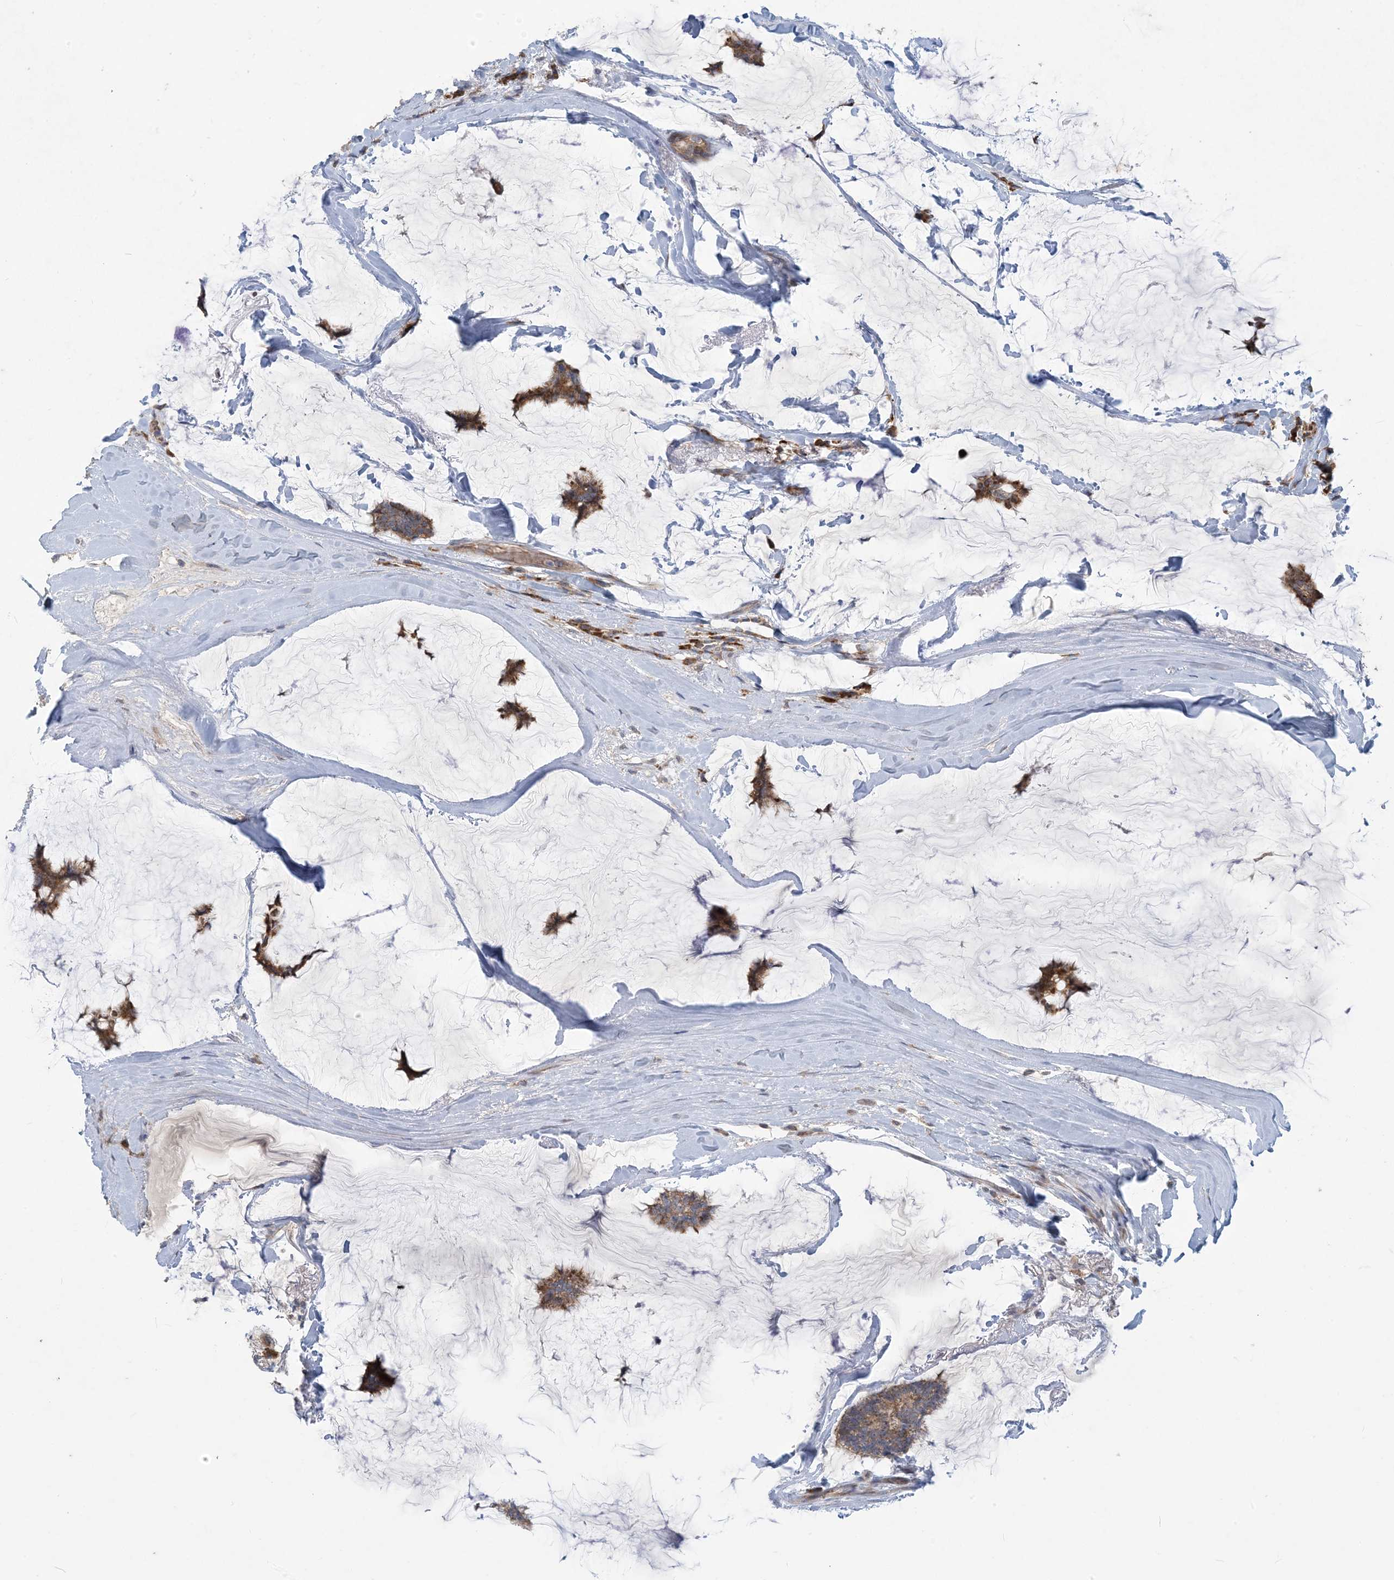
{"staining": {"intensity": "moderate", "quantity": ">75%", "location": "cytoplasmic/membranous"}, "tissue": "breast cancer", "cell_type": "Tumor cells", "image_type": "cancer", "snomed": [{"axis": "morphology", "description": "Duct carcinoma"}, {"axis": "topography", "description": "Breast"}], "caption": "About >75% of tumor cells in invasive ductal carcinoma (breast) display moderate cytoplasmic/membranous protein staining as visualized by brown immunohistochemical staining.", "gene": "PUSL1", "patient": {"sex": "female", "age": 93}}